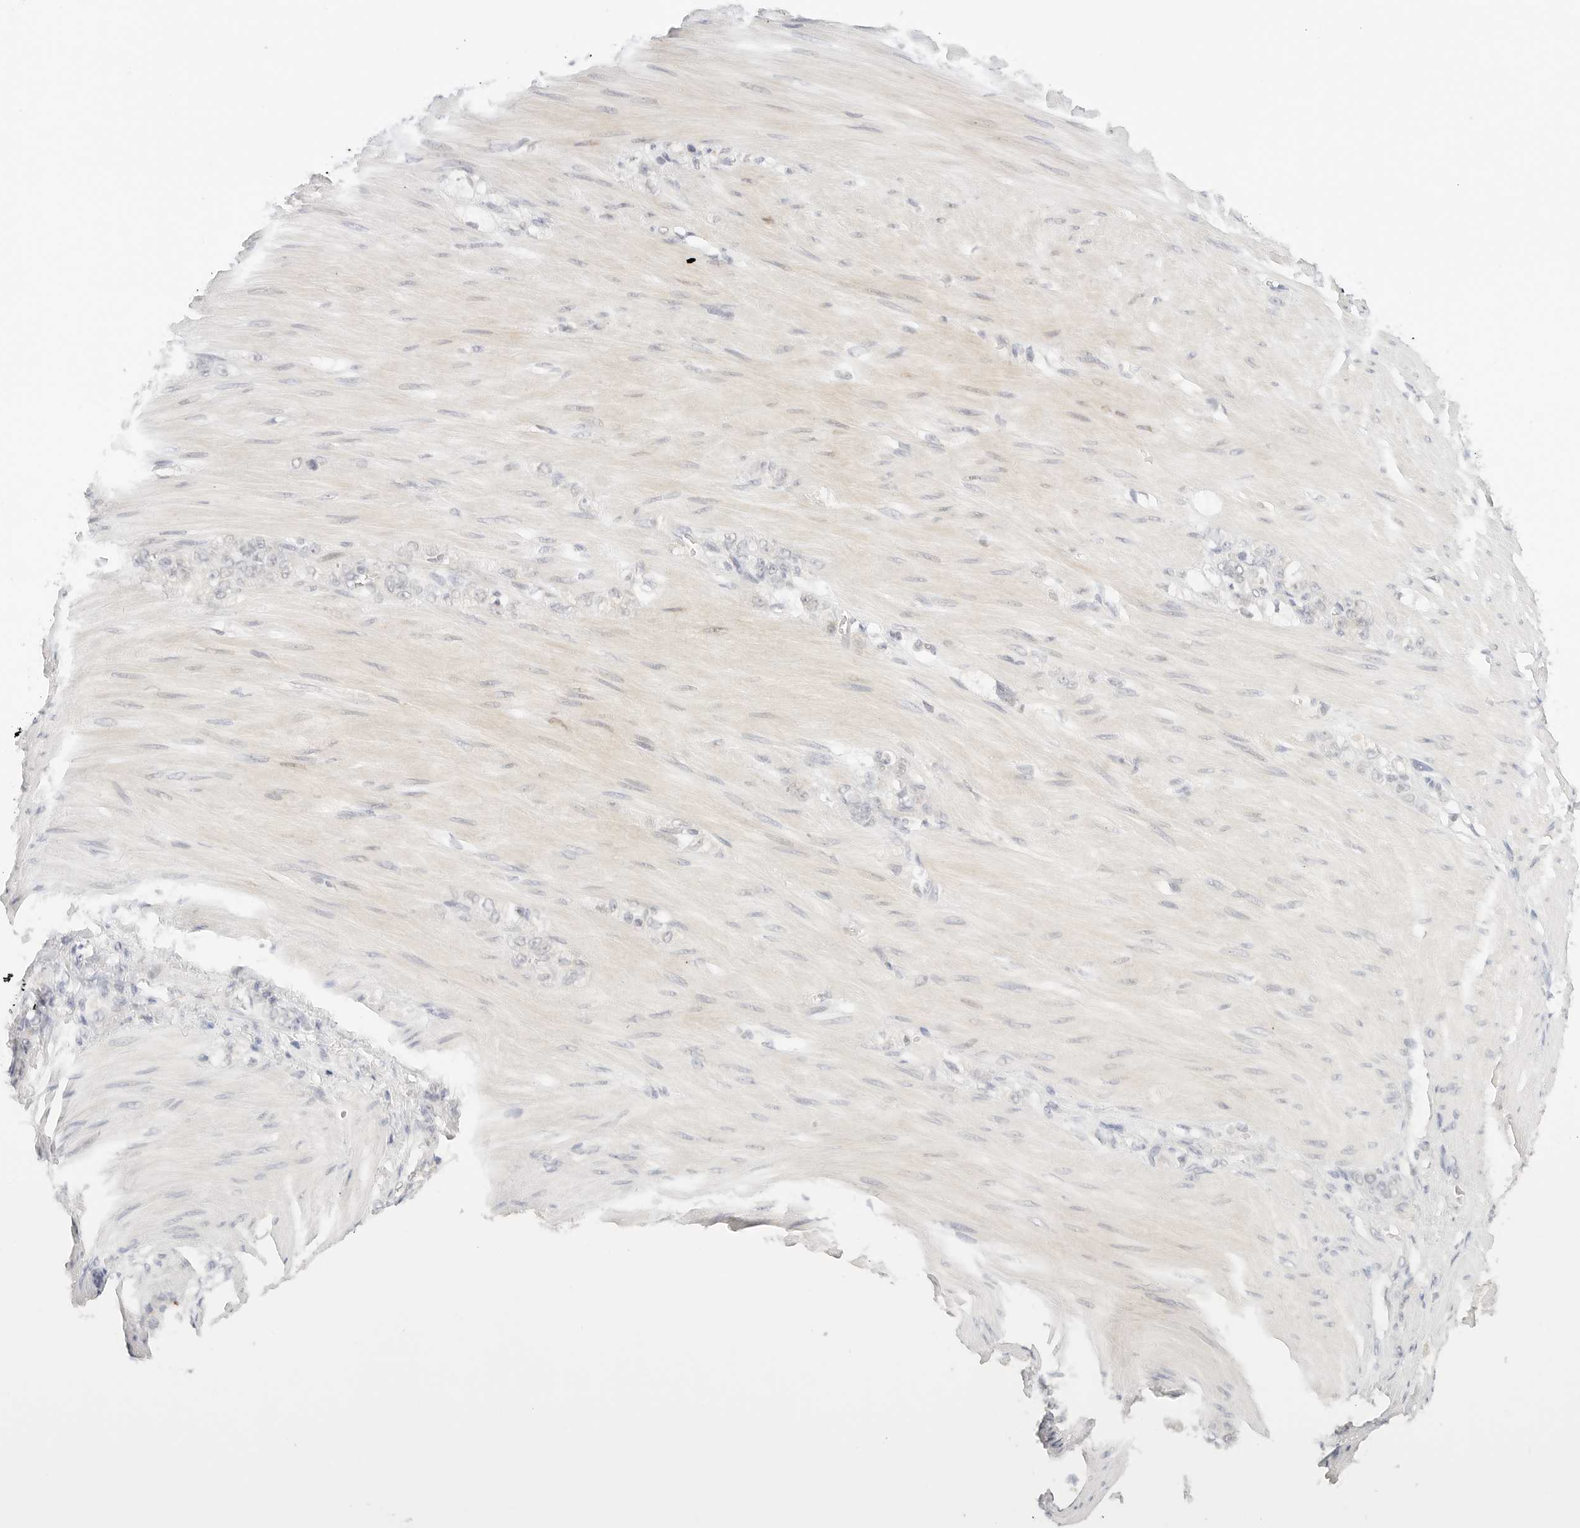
{"staining": {"intensity": "negative", "quantity": "none", "location": "none"}, "tissue": "stomach cancer", "cell_type": "Tumor cells", "image_type": "cancer", "snomed": [{"axis": "morphology", "description": "Normal tissue, NOS"}, {"axis": "morphology", "description": "Adenocarcinoma, NOS"}, {"axis": "topography", "description": "Stomach"}], "caption": "IHC of human adenocarcinoma (stomach) demonstrates no positivity in tumor cells.", "gene": "SEPTIN4", "patient": {"sex": "male", "age": 82}}